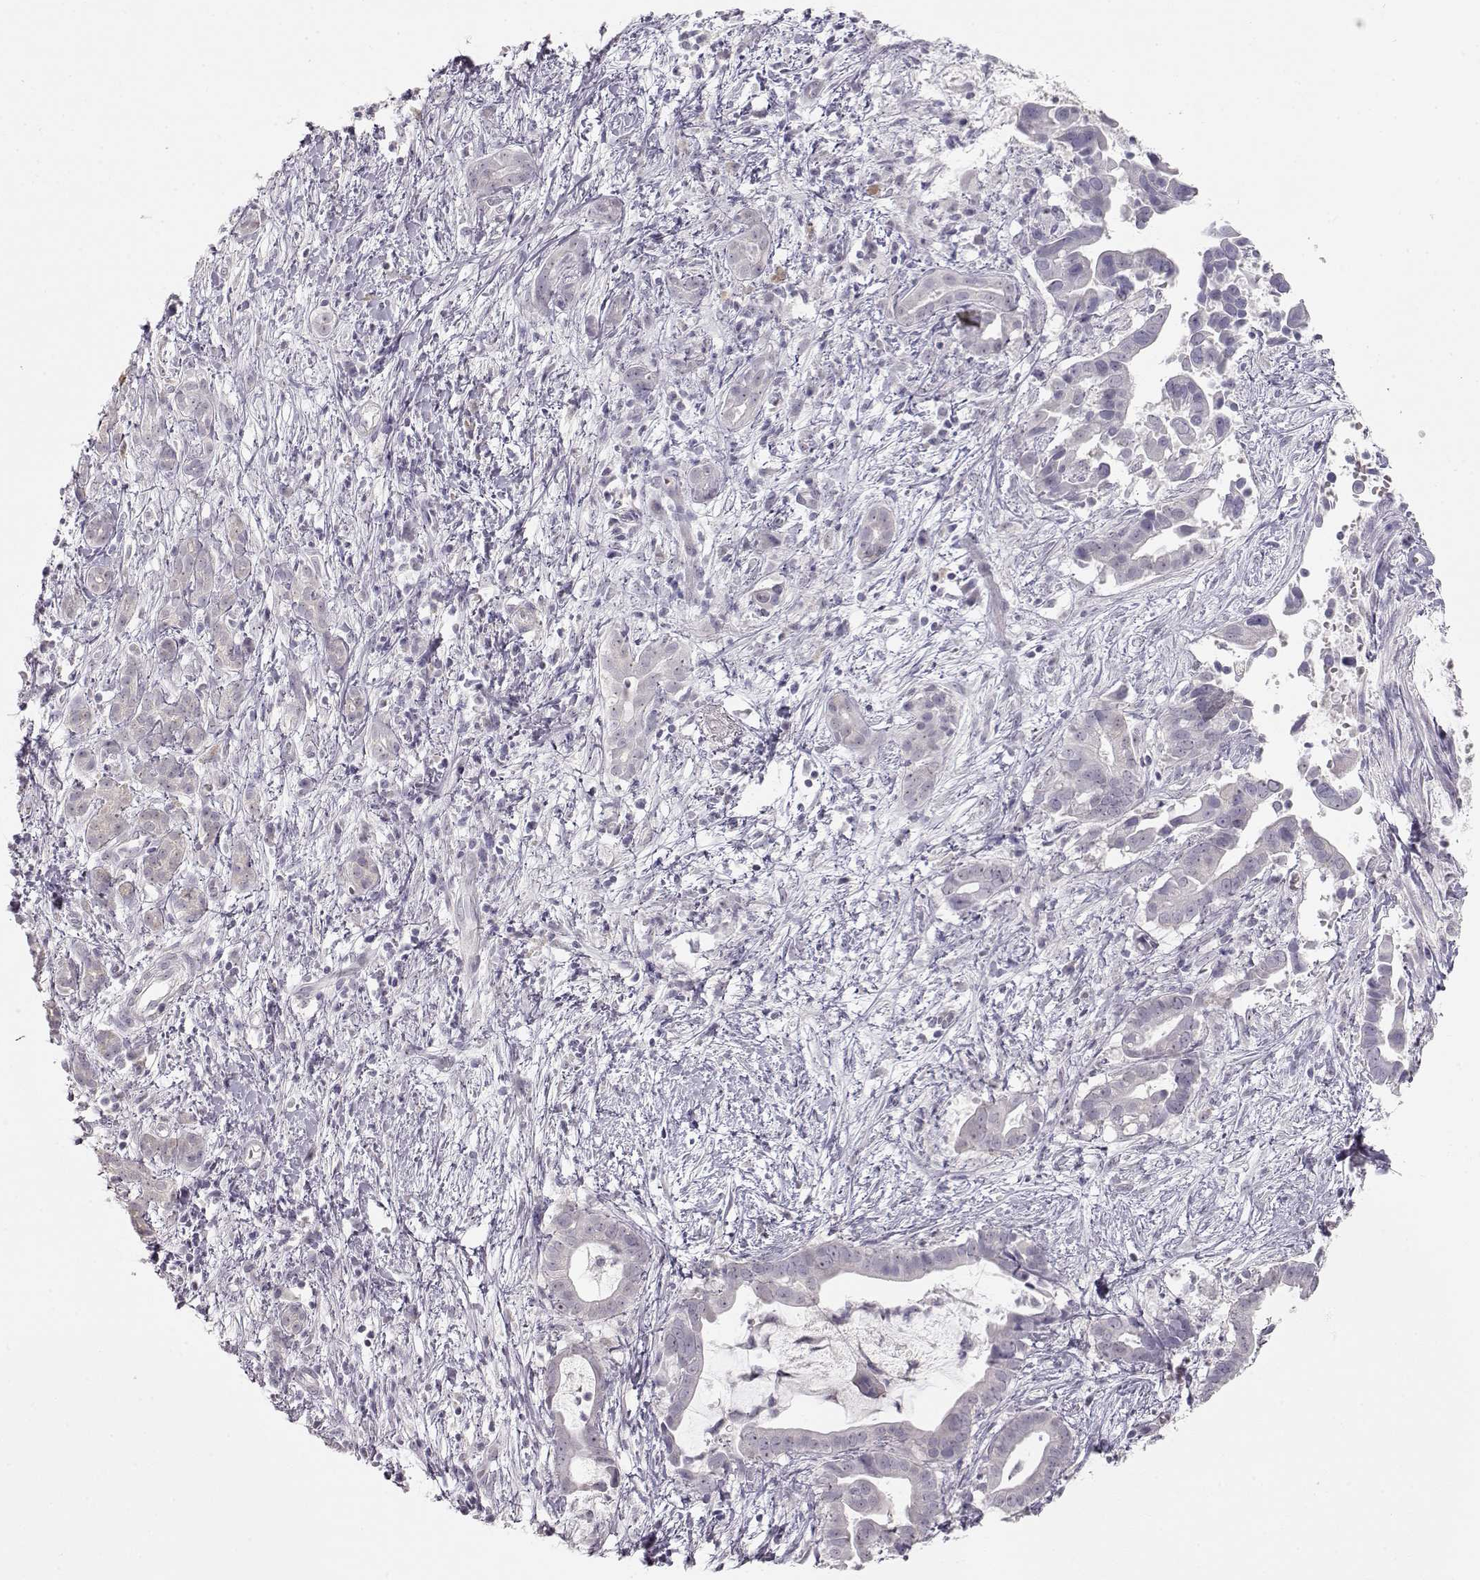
{"staining": {"intensity": "negative", "quantity": "none", "location": "none"}, "tissue": "pancreatic cancer", "cell_type": "Tumor cells", "image_type": "cancer", "snomed": [{"axis": "morphology", "description": "Adenocarcinoma, NOS"}, {"axis": "topography", "description": "Pancreas"}], "caption": "The histopathology image shows no staining of tumor cells in pancreatic cancer (adenocarcinoma).", "gene": "FAM205A", "patient": {"sex": "male", "age": 61}}